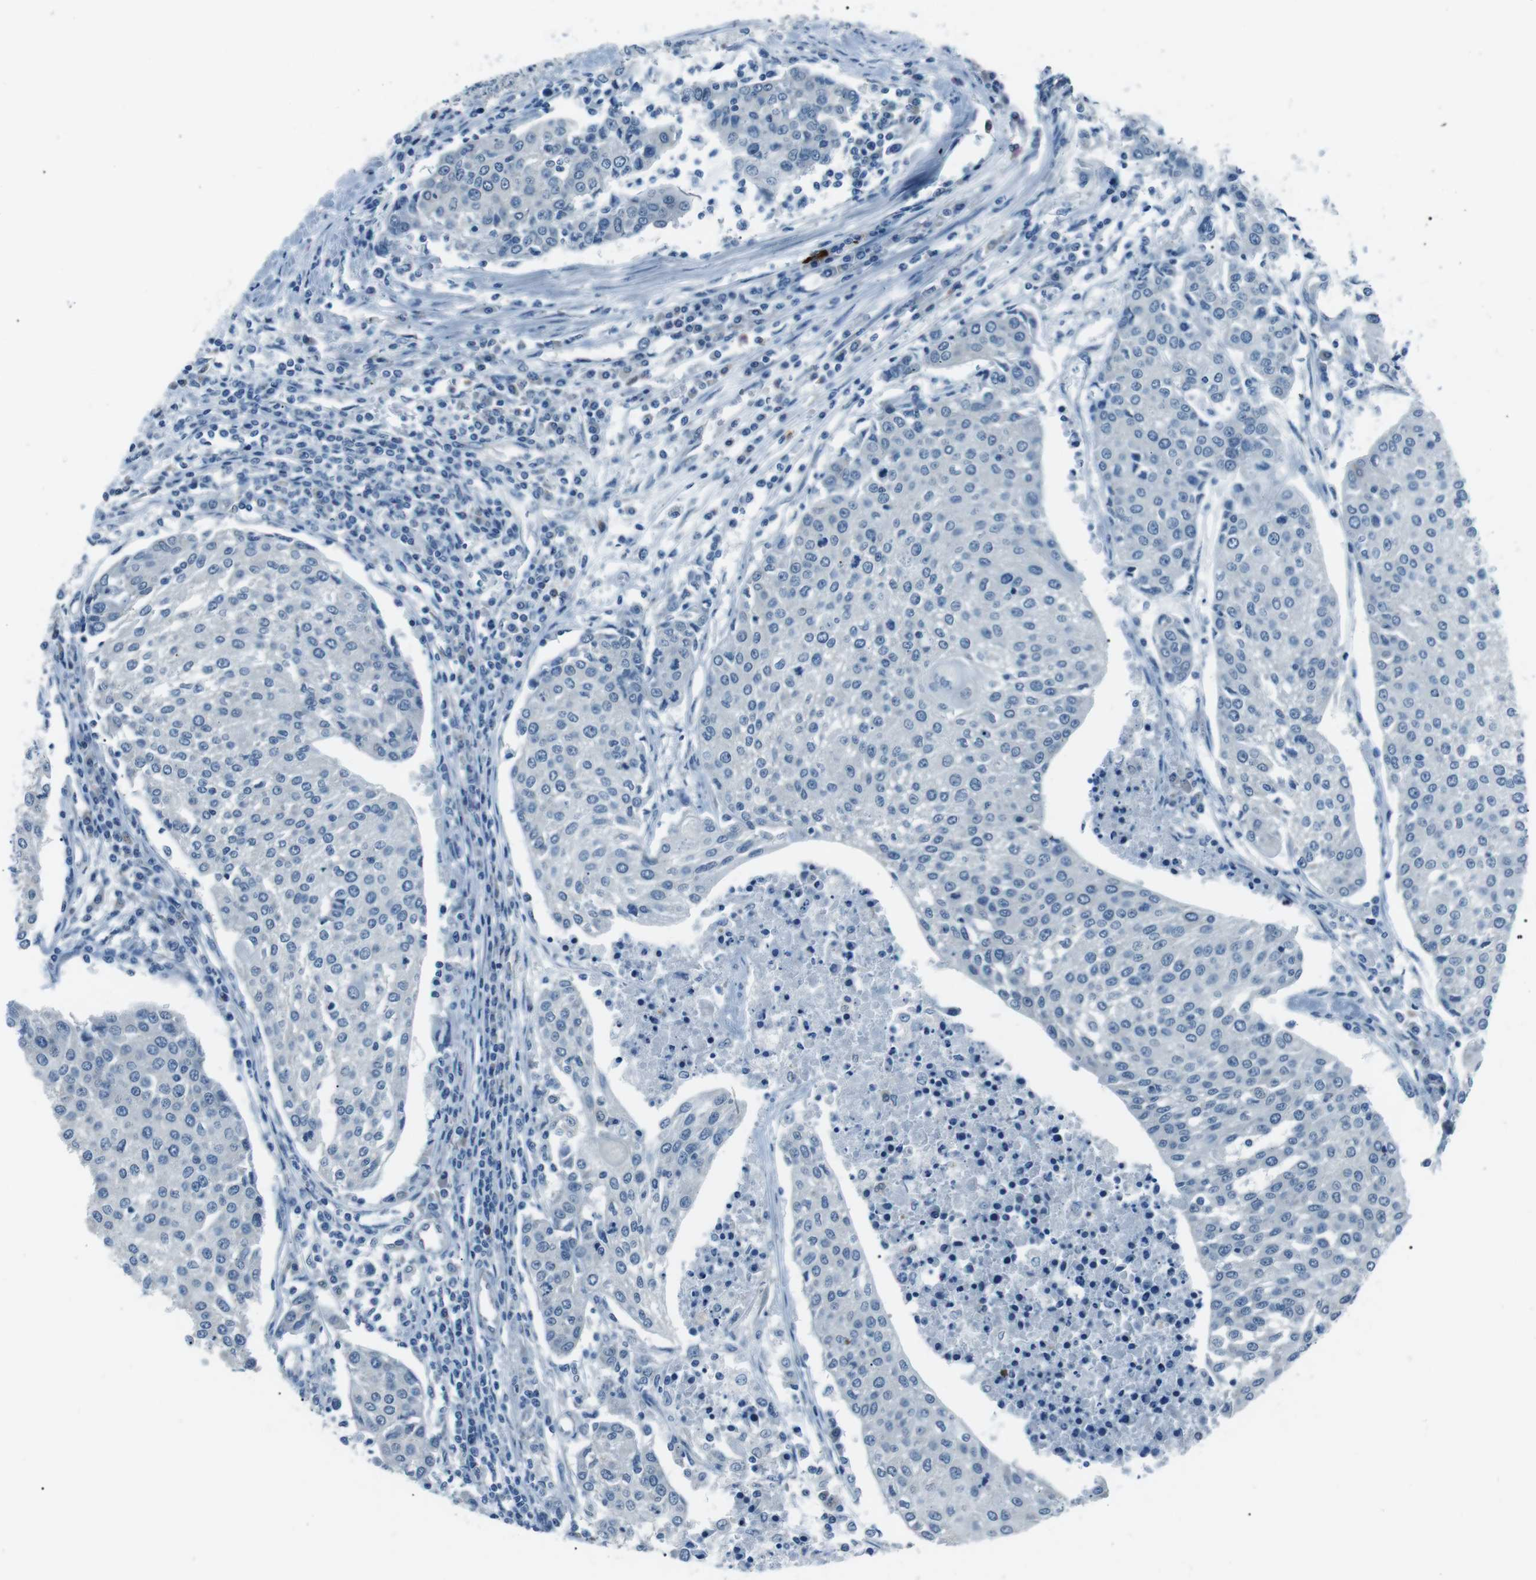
{"staining": {"intensity": "negative", "quantity": "none", "location": "none"}, "tissue": "urothelial cancer", "cell_type": "Tumor cells", "image_type": "cancer", "snomed": [{"axis": "morphology", "description": "Urothelial carcinoma, High grade"}, {"axis": "topography", "description": "Urinary bladder"}], "caption": "Human high-grade urothelial carcinoma stained for a protein using immunohistochemistry reveals no expression in tumor cells.", "gene": "SERPINB2", "patient": {"sex": "female", "age": 85}}